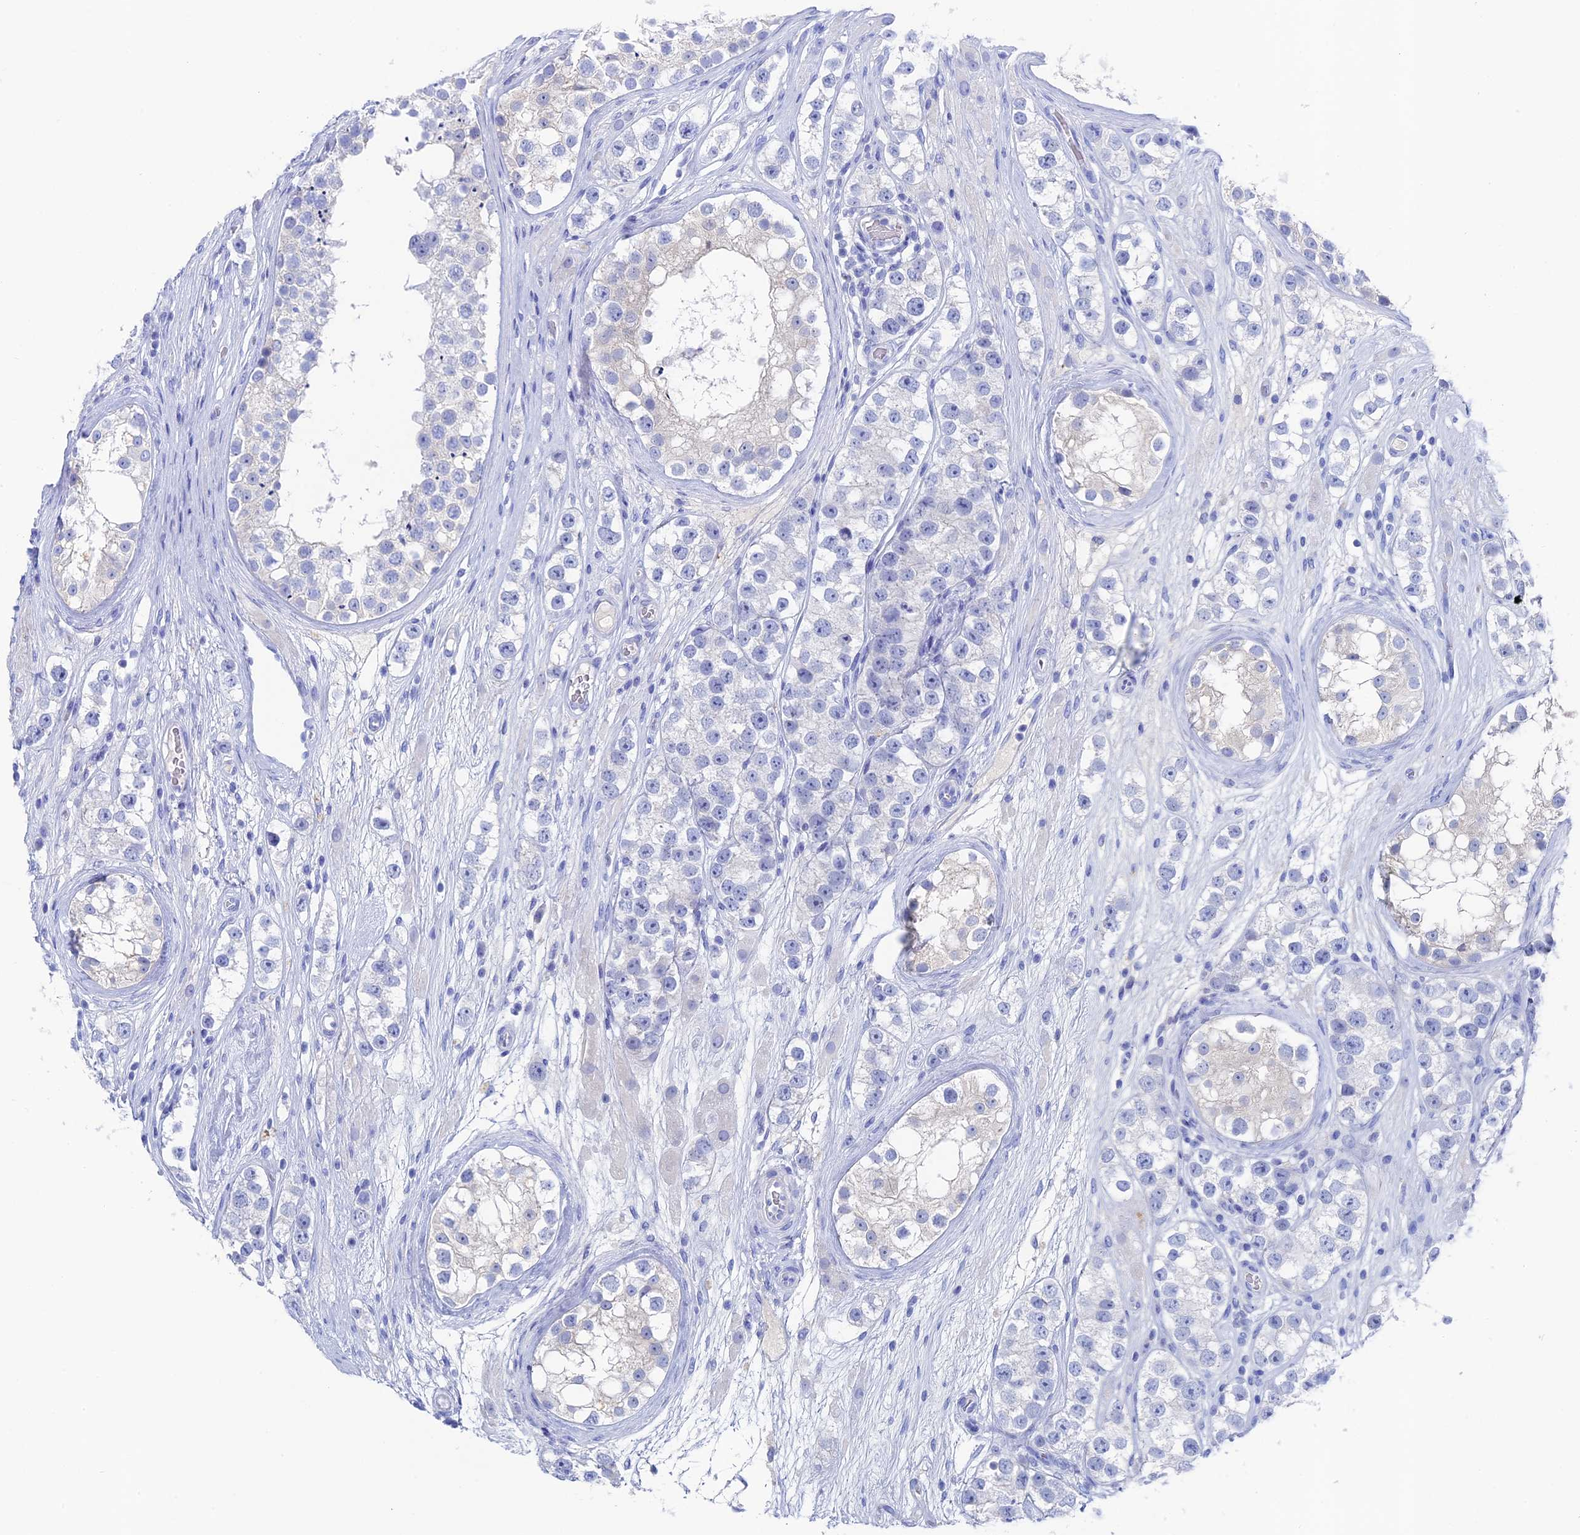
{"staining": {"intensity": "negative", "quantity": "none", "location": "none"}, "tissue": "testis cancer", "cell_type": "Tumor cells", "image_type": "cancer", "snomed": [{"axis": "morphology", "description": "Seminoma, NOS"}, {"axis": "topography", "description": "Testis"}], "caption": "Tumor cells are negative for brown protein staining in seminoma (testis).", "gene": "UNC119", "patient": {"sex": "male", "age": 28}}